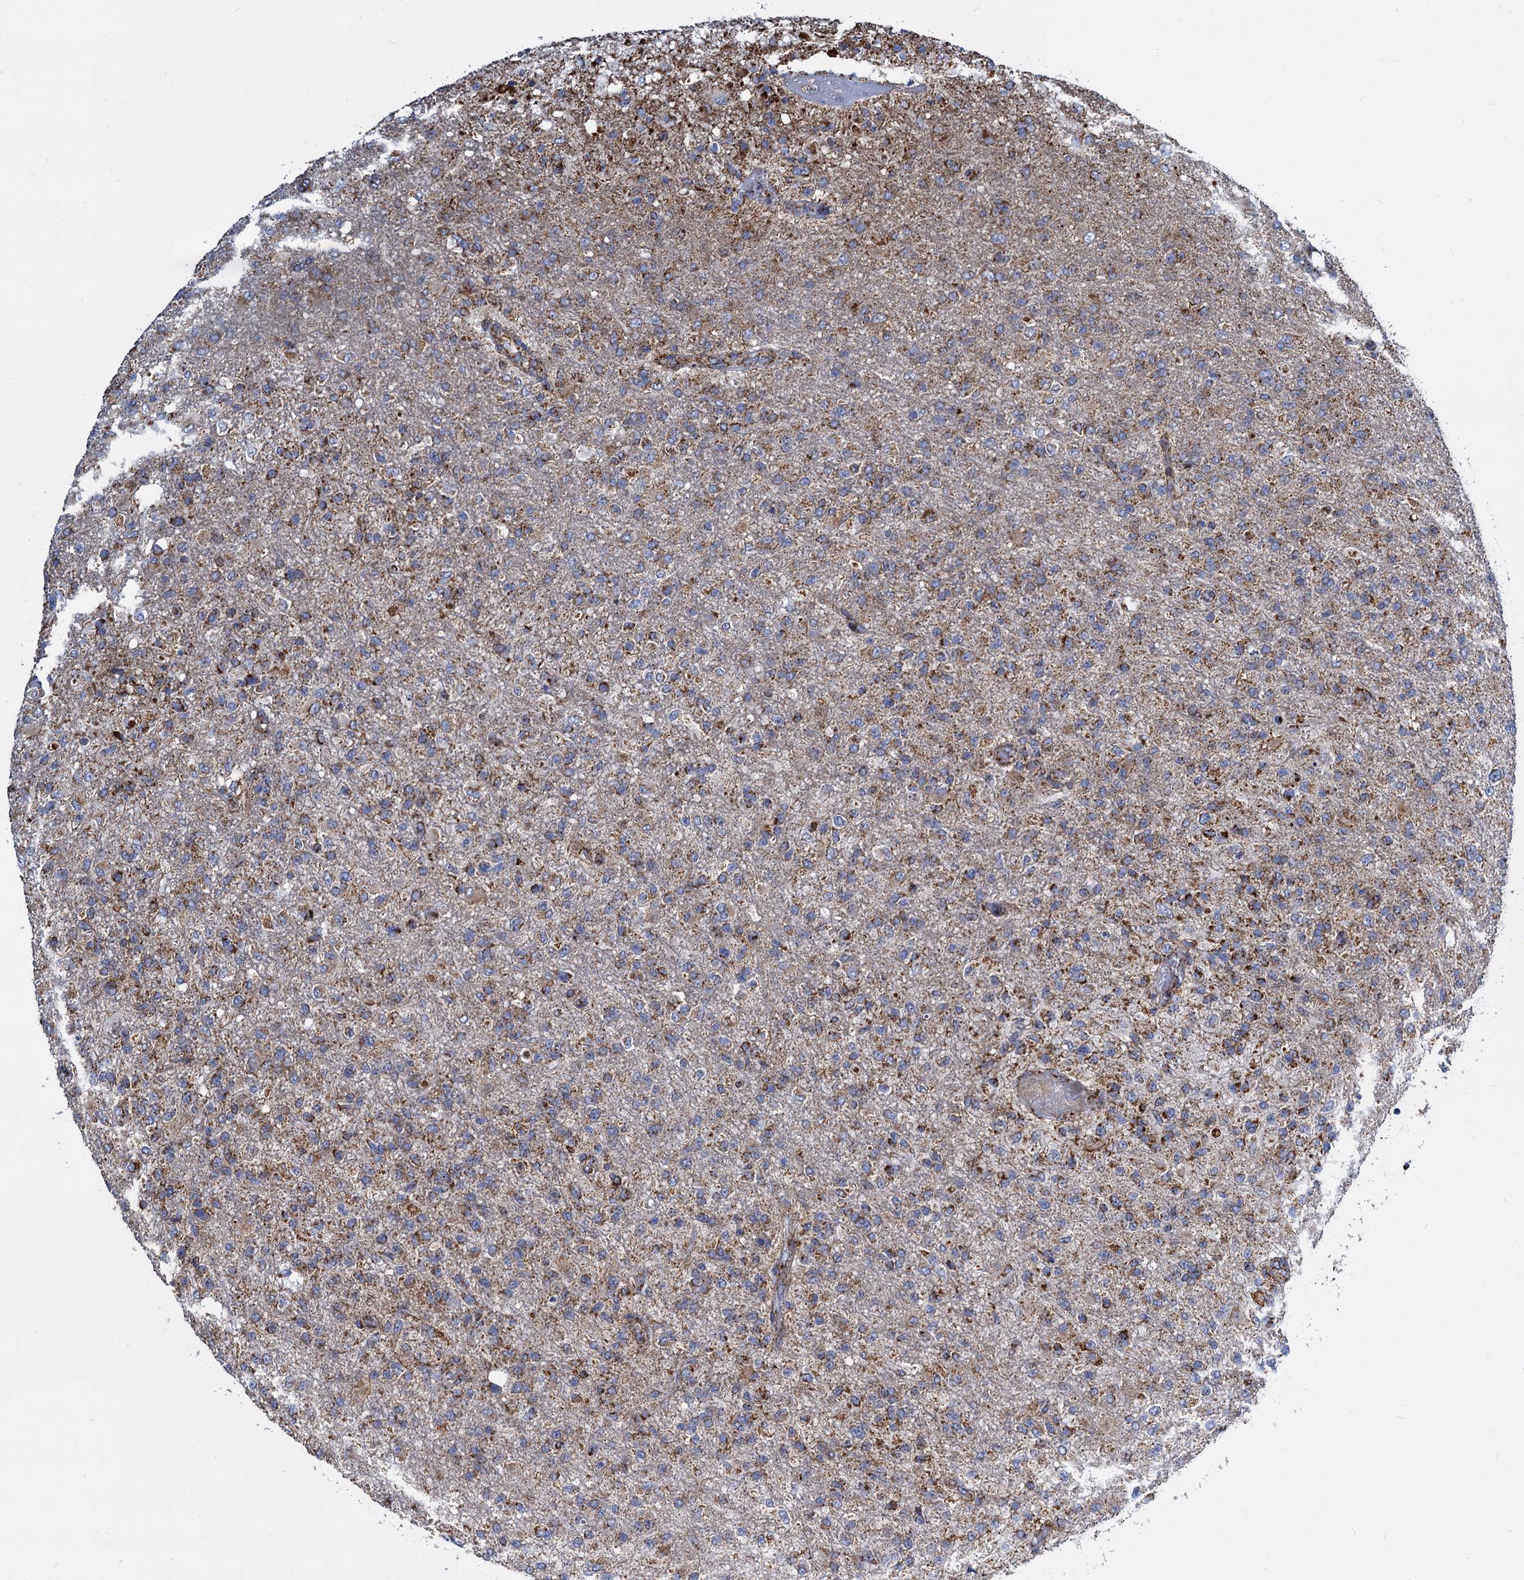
{"staining": {"intensity": "moderate", "quantity": ">75%", "location": "cytoplasmic/membranous"}, "tissue": "glioma", "cell_type": "Tumor cells", "image_type": "cancer", "snomed": [{"axis": "morphology", "description": "Glioma, malignant, High grade"}, {"axis": "topography", "description": "Brain"}], "caption": "IHC of glioma reveals medium levels of moderate cytoplasmic/membranous positivity in about >75% of tumor cells. The staining is performed using DAB brown chromogen to label protein expression. The nuclei are counter-stained blue using hematoxylin.", "gene": "TIMM10", "patient": {"sex": "female", "age": 74}}